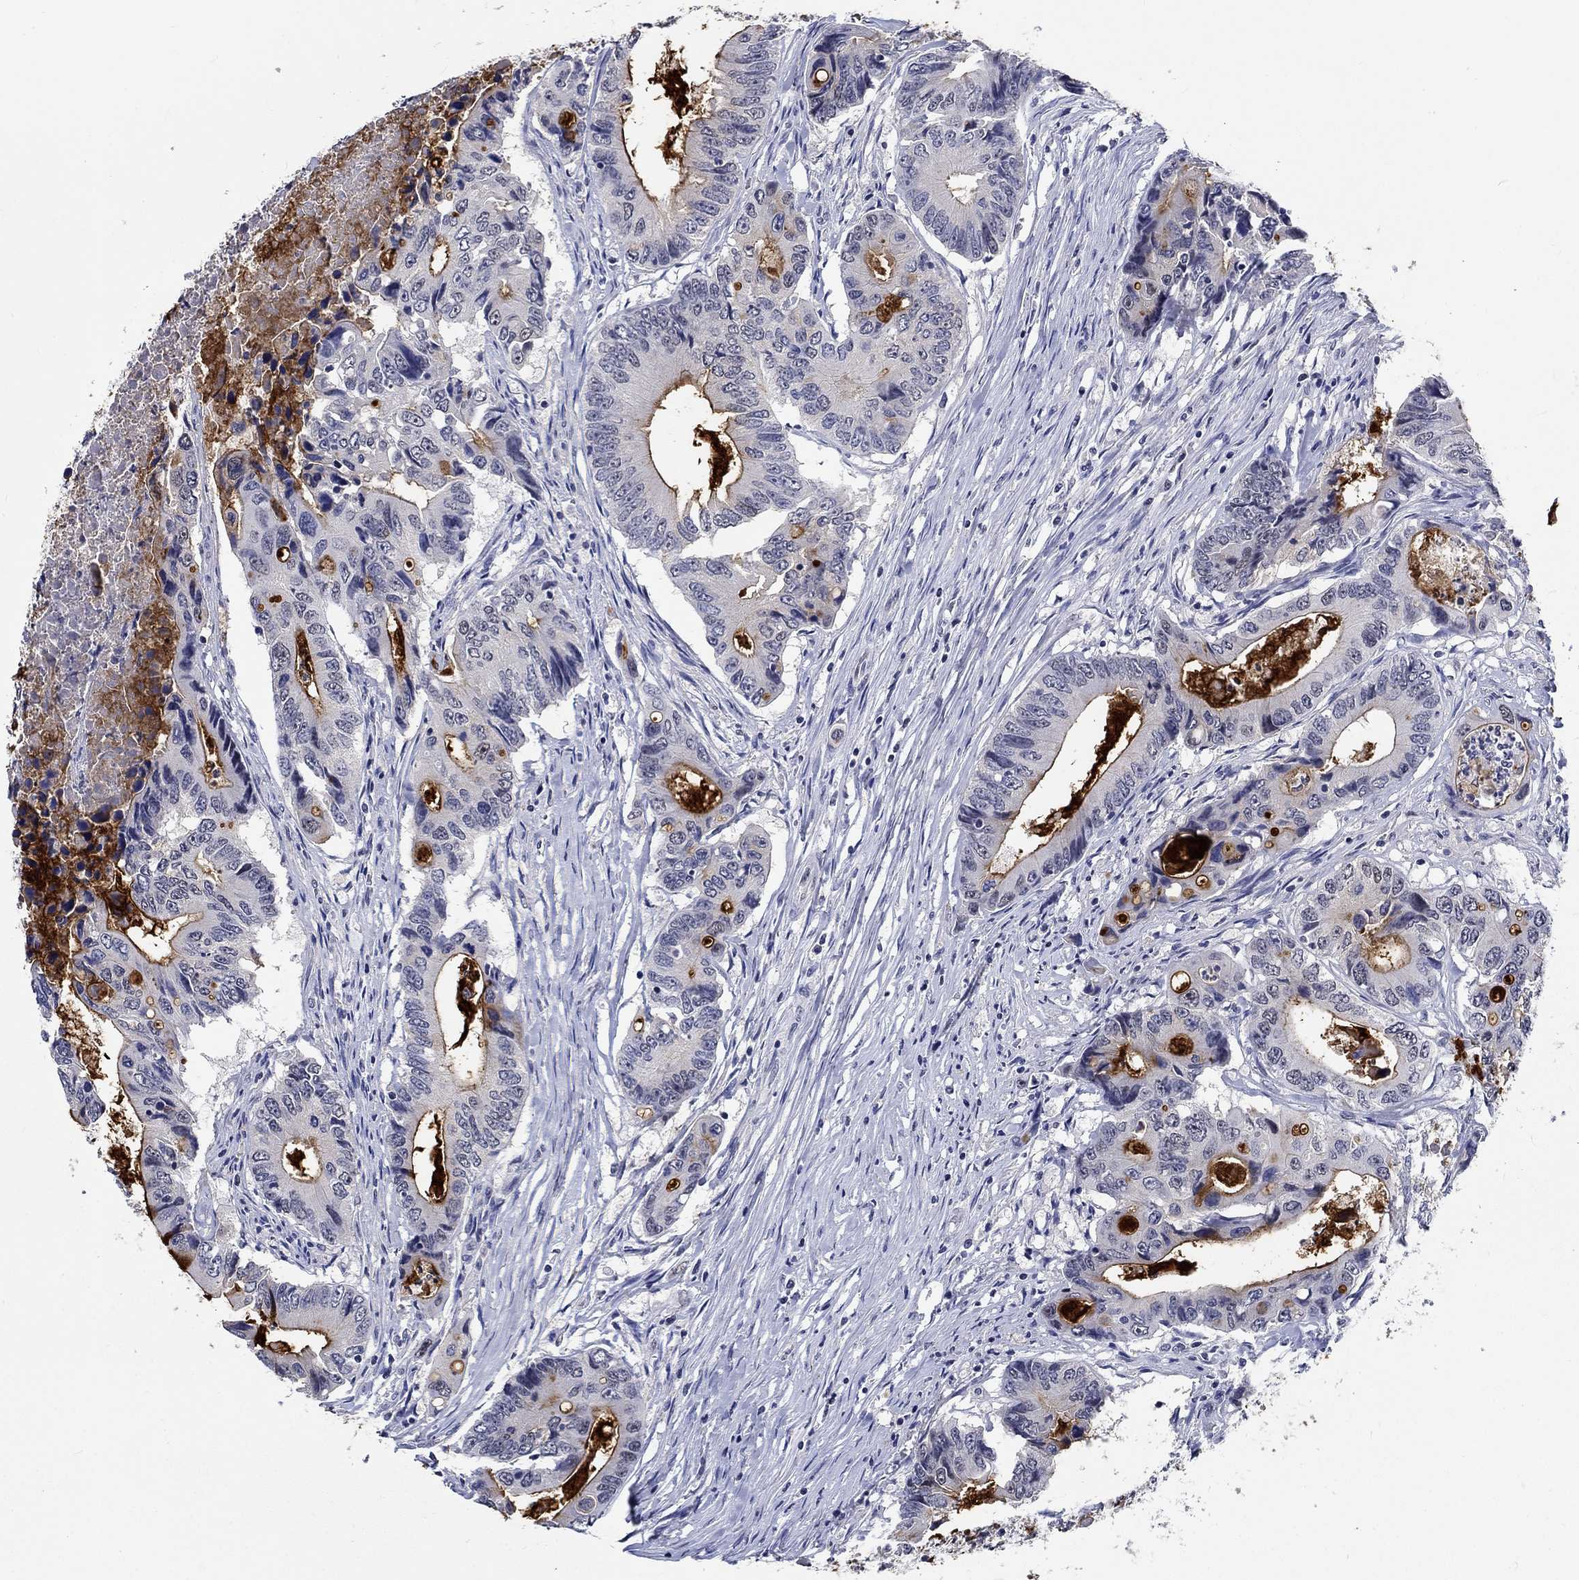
{"staining": {"intensity": "strong", "quantity": "<25%", "location": "cytoplasmic/membranous"}, "tissue": "colorectal cancer", "cell_type": "Tumor cells", "image_type": "cancer", "snomed": [{"axis": "morphology", "description": "Adenocarcinoma, NOS"}, {"axis": "topography", "description": "Colon"}], "caption": "IHC histopathology image of neoplastic tissue: adenocarcinoma (colorectal) stained using immunohistochemistry reveals medium levels of strong protein expression localized specifically in the cytoplasmic/membranous of tumor cells, appearing as a cytoplasmic/membranous brown color.", "gene": "GRIN1", "patient": {"sex": "female", "age": 90}}